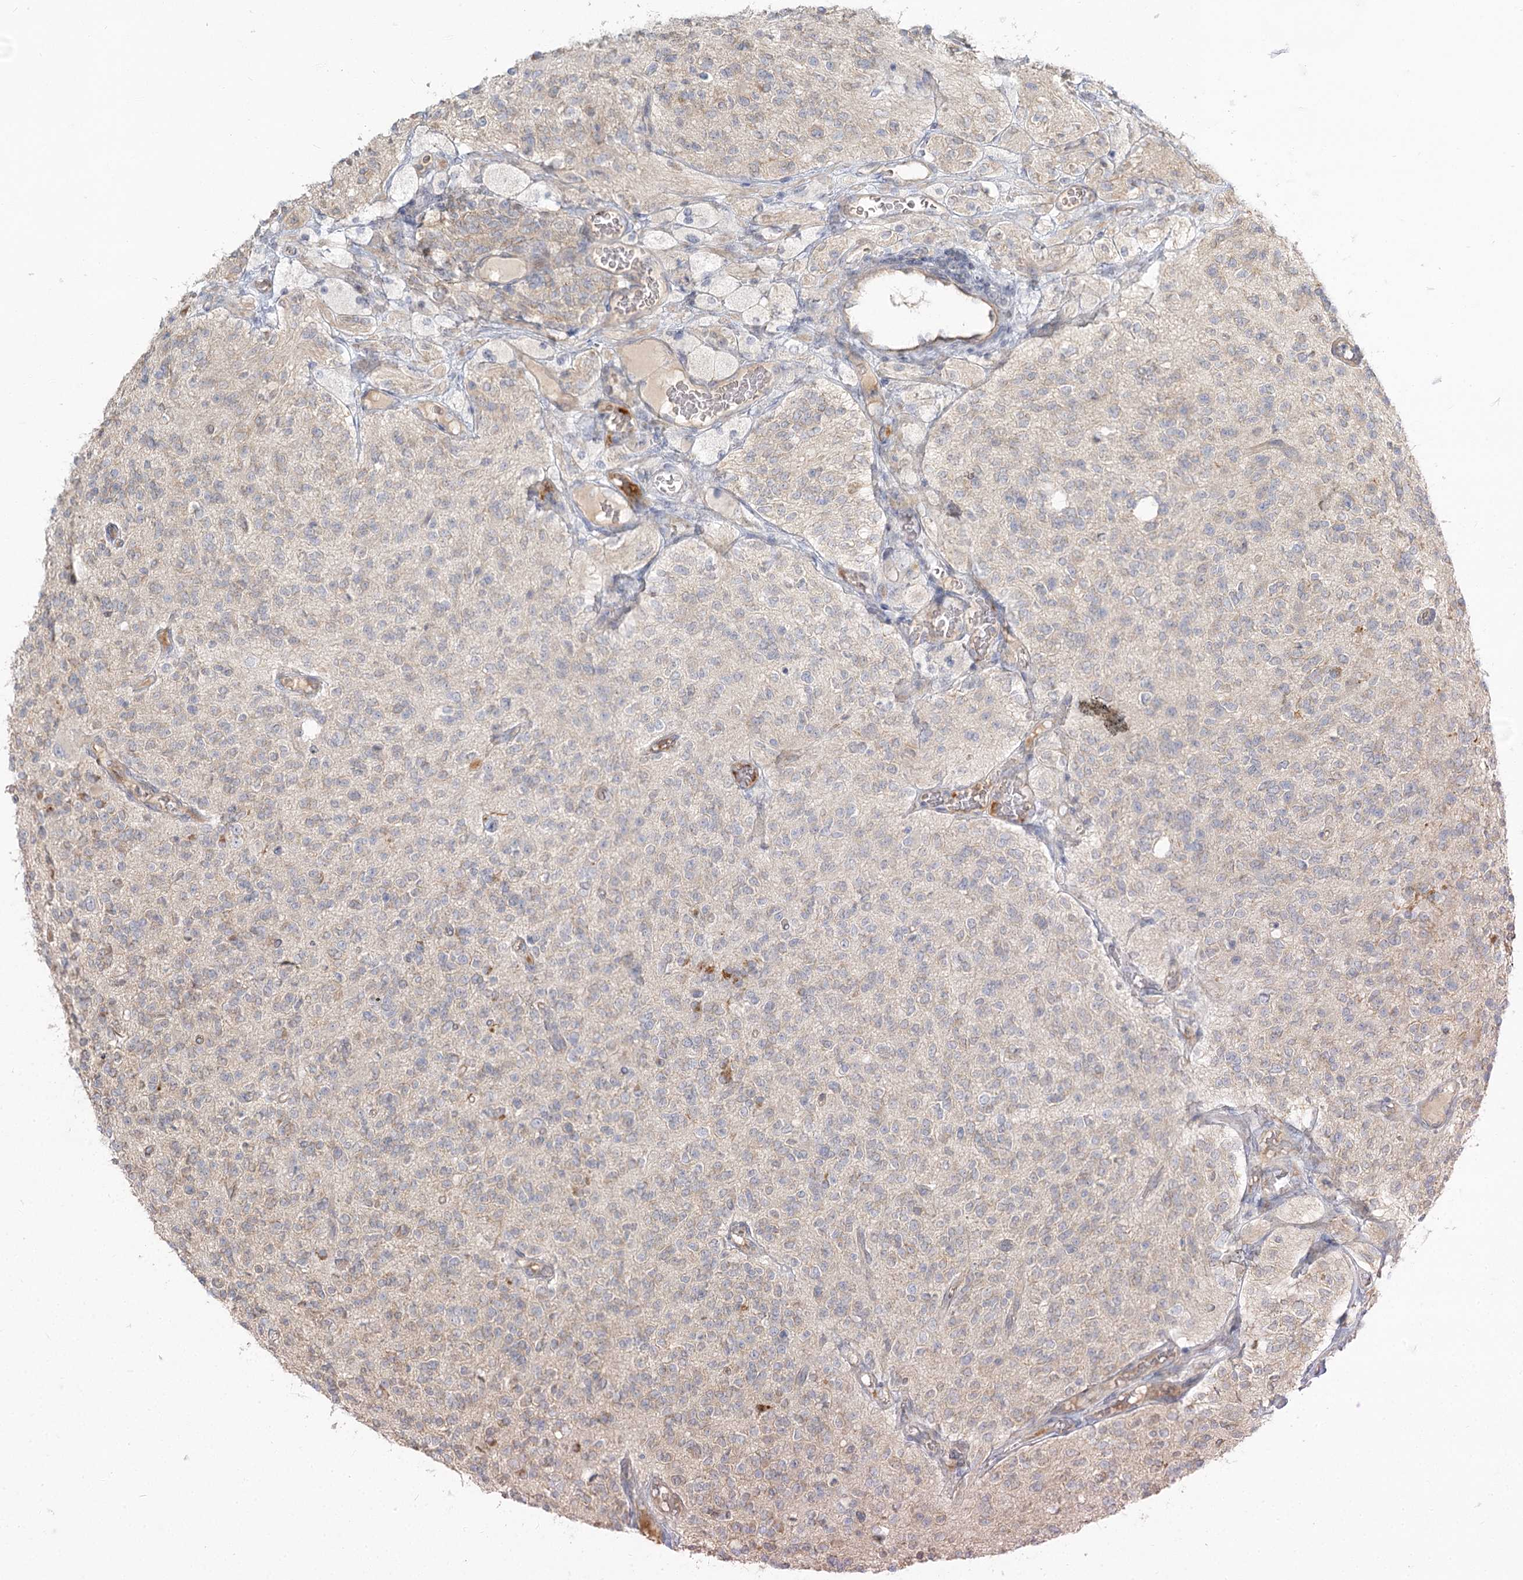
{"staining": {"intensity": "weak", "quantity": "<25%", "location": "cytoplasmic/membranous"}, "tissue": "glioma", "cell_type": "Tumor cells", "image_type": "cancer", "snomed": [{"axis": "morphology", "description": "Glioma, malignant, High grade"}, {"axis": "topography", "description": "Brain"}], "caption": "An immunohistochemistry (IHC) photomicrograph of malignant glioma (high-grade) is shown. There is no staining in tumor cells of malignant glioma (high-grade).", "gene": "GUCY2C", "patient": {"sex": "male", "age": 34}}